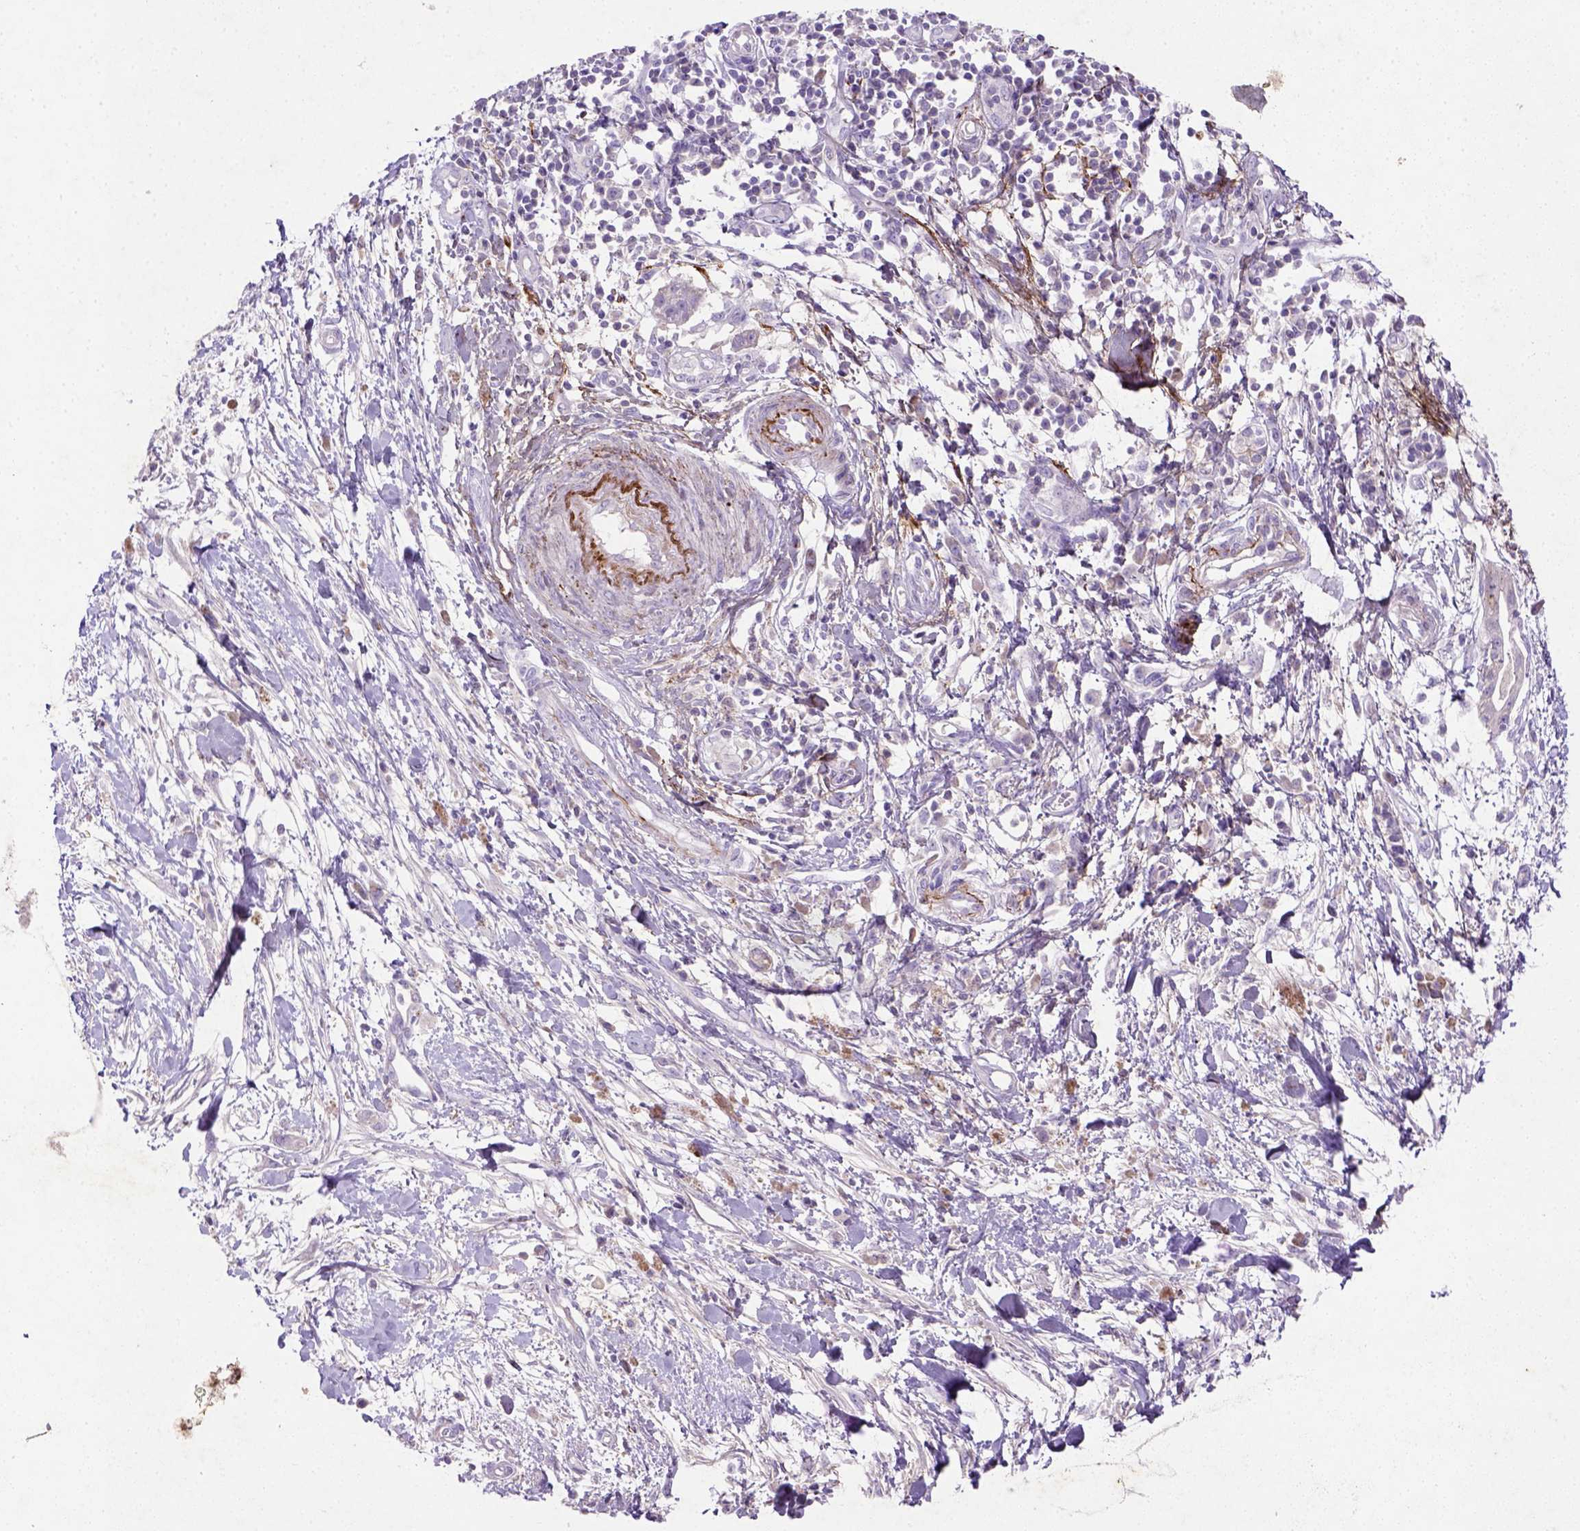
{"staining": {"intensity": "negative", "quantity": "none", "location": "none"}, "tissue": "pancreatic cancer", "cell_type": "Tumor cells", "image_type": "cancer", "snomed": [{"axis": "morphology", "description": "Normal tissue, NOS"}, {"axis": "morphology", "description": "Adenocarcinoma, NOS"}, {"axis": "topography", "description": "Lymph node"}, {"axis": "topography", "description": "Pancreas"}], "caption": "Immunohistochemical staining of pancreatic adenocarcinoma shows no significant expression in tumor cells.", "gene": "NUDT2", "patient": {"sex": "female", "age": 58}}